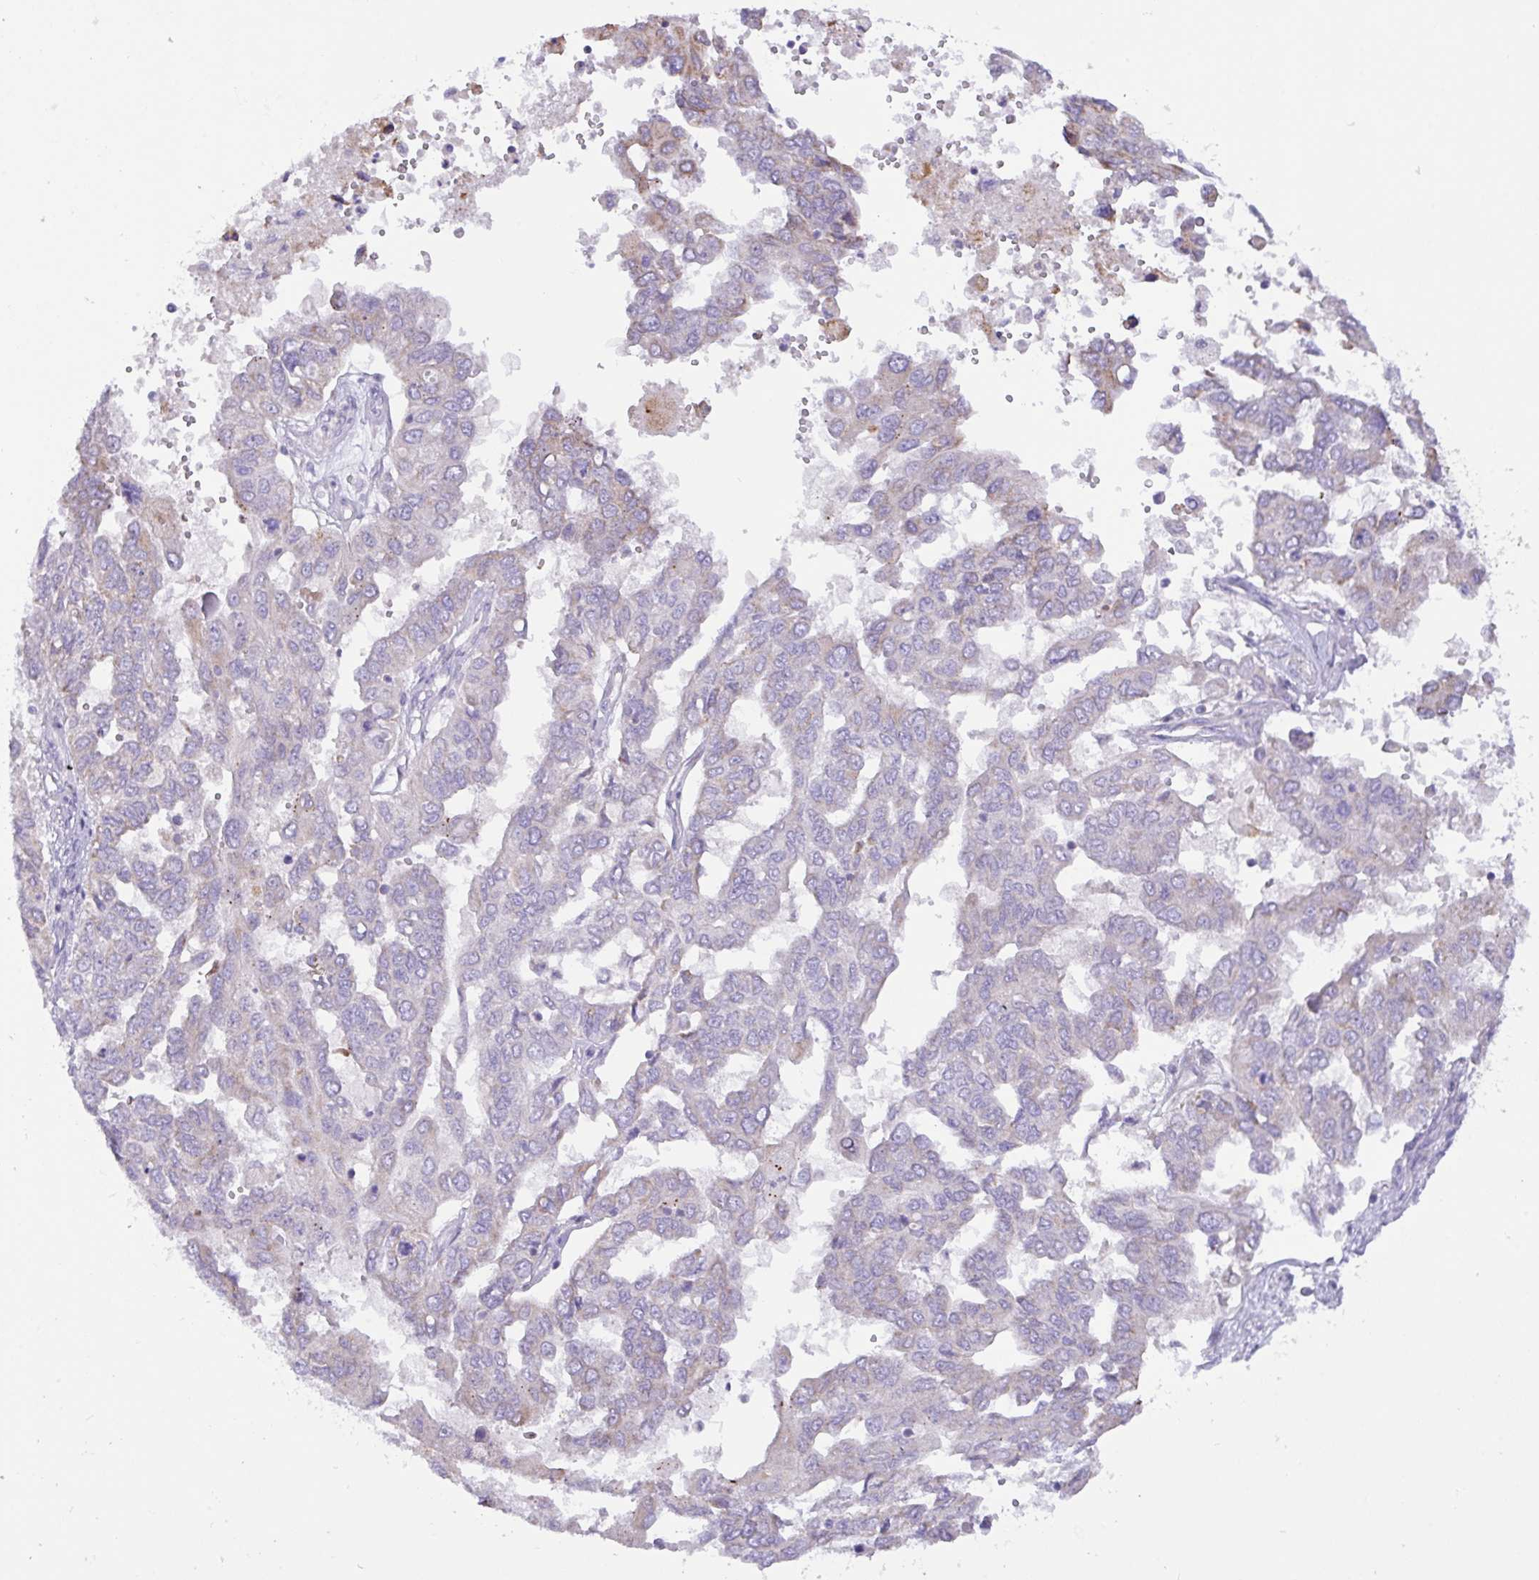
{"staining": {"intensity": "moderate", "quantity": "<25%", "location": "cytoplasmic/membranous"}, "tissue": "ovarian cancer", "cell_type": "Tumor cells", "image_type": "cancer", "snomed": [{"axis": "morphology", "description": "Cystadenocarcinoma, serous, NOS"}, {"axis": "topography", "description": "Ovary"}], "caption": "About <25% of tumor cells in human ovarian cancer show moderate cytoplasmic/membranous protein staining as visualized by brown immunohistochemical staining.", "gene": "CHDH", "patient": {"sex": "female", "age": 53}}